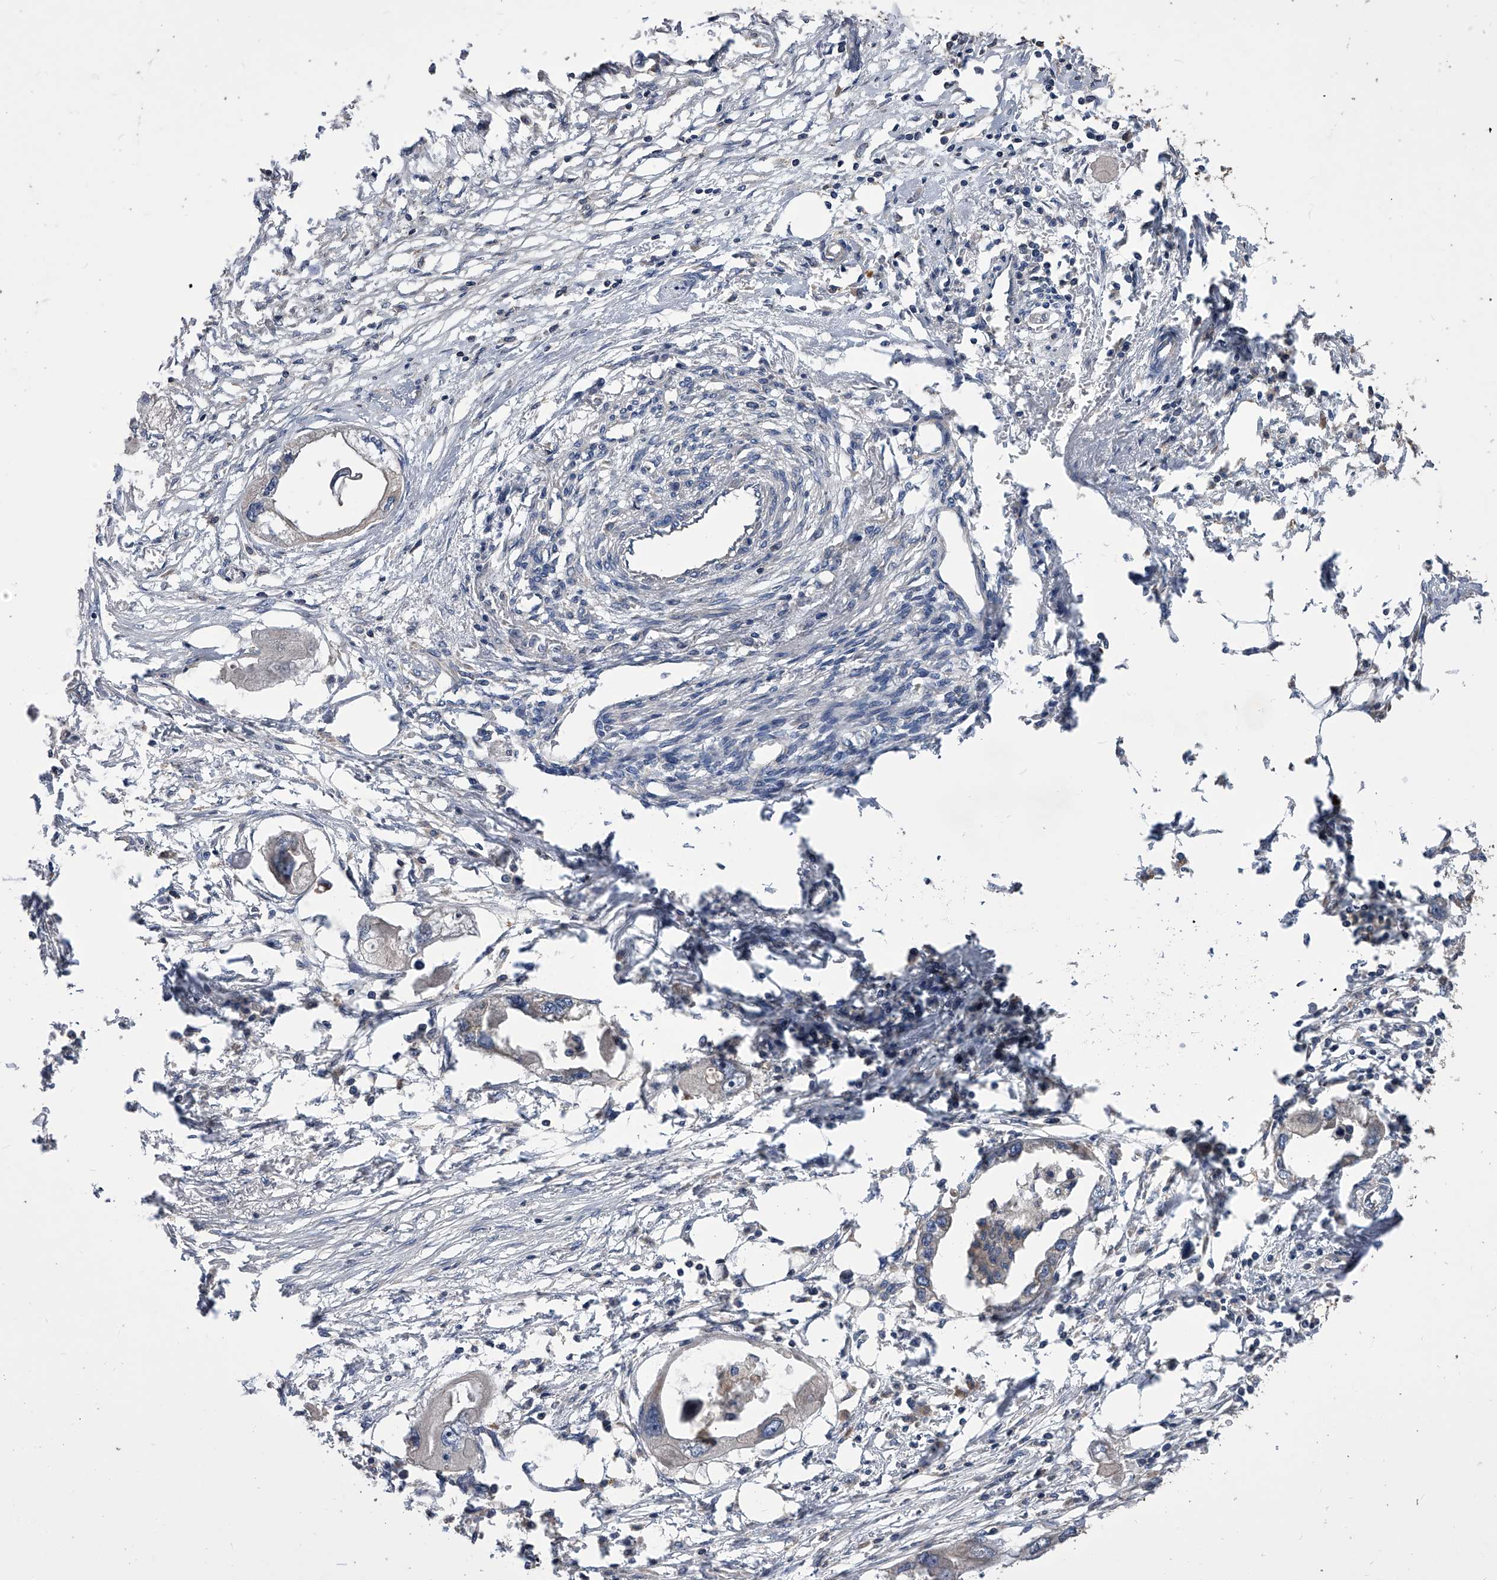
{"staining": {"intensity": "weak", "quantity": "<25%", "location": "cytoplasmic/membranous"}, "tissue": "endometrial cancer", "cell_type": "Tumor cells", "image_type": "cancer", "snomed": [{"axis": "morphology", "description": "Adenocarcinoma, NOS"}, {"axis": "morphology", "description": "Adenocarcinoma, metastatic, NOS"}, {"axis": "topography", "description": "Adipose tissue"}, {"axis": "topography", "description": "Endometrium"}], "caption": "Endometrial cancer stained for a protein using immunohistochemistry (IHC) shows no positivity tumor cells.", "gene": "CUL7", "patient": {"sex": "female", "age": 67}}